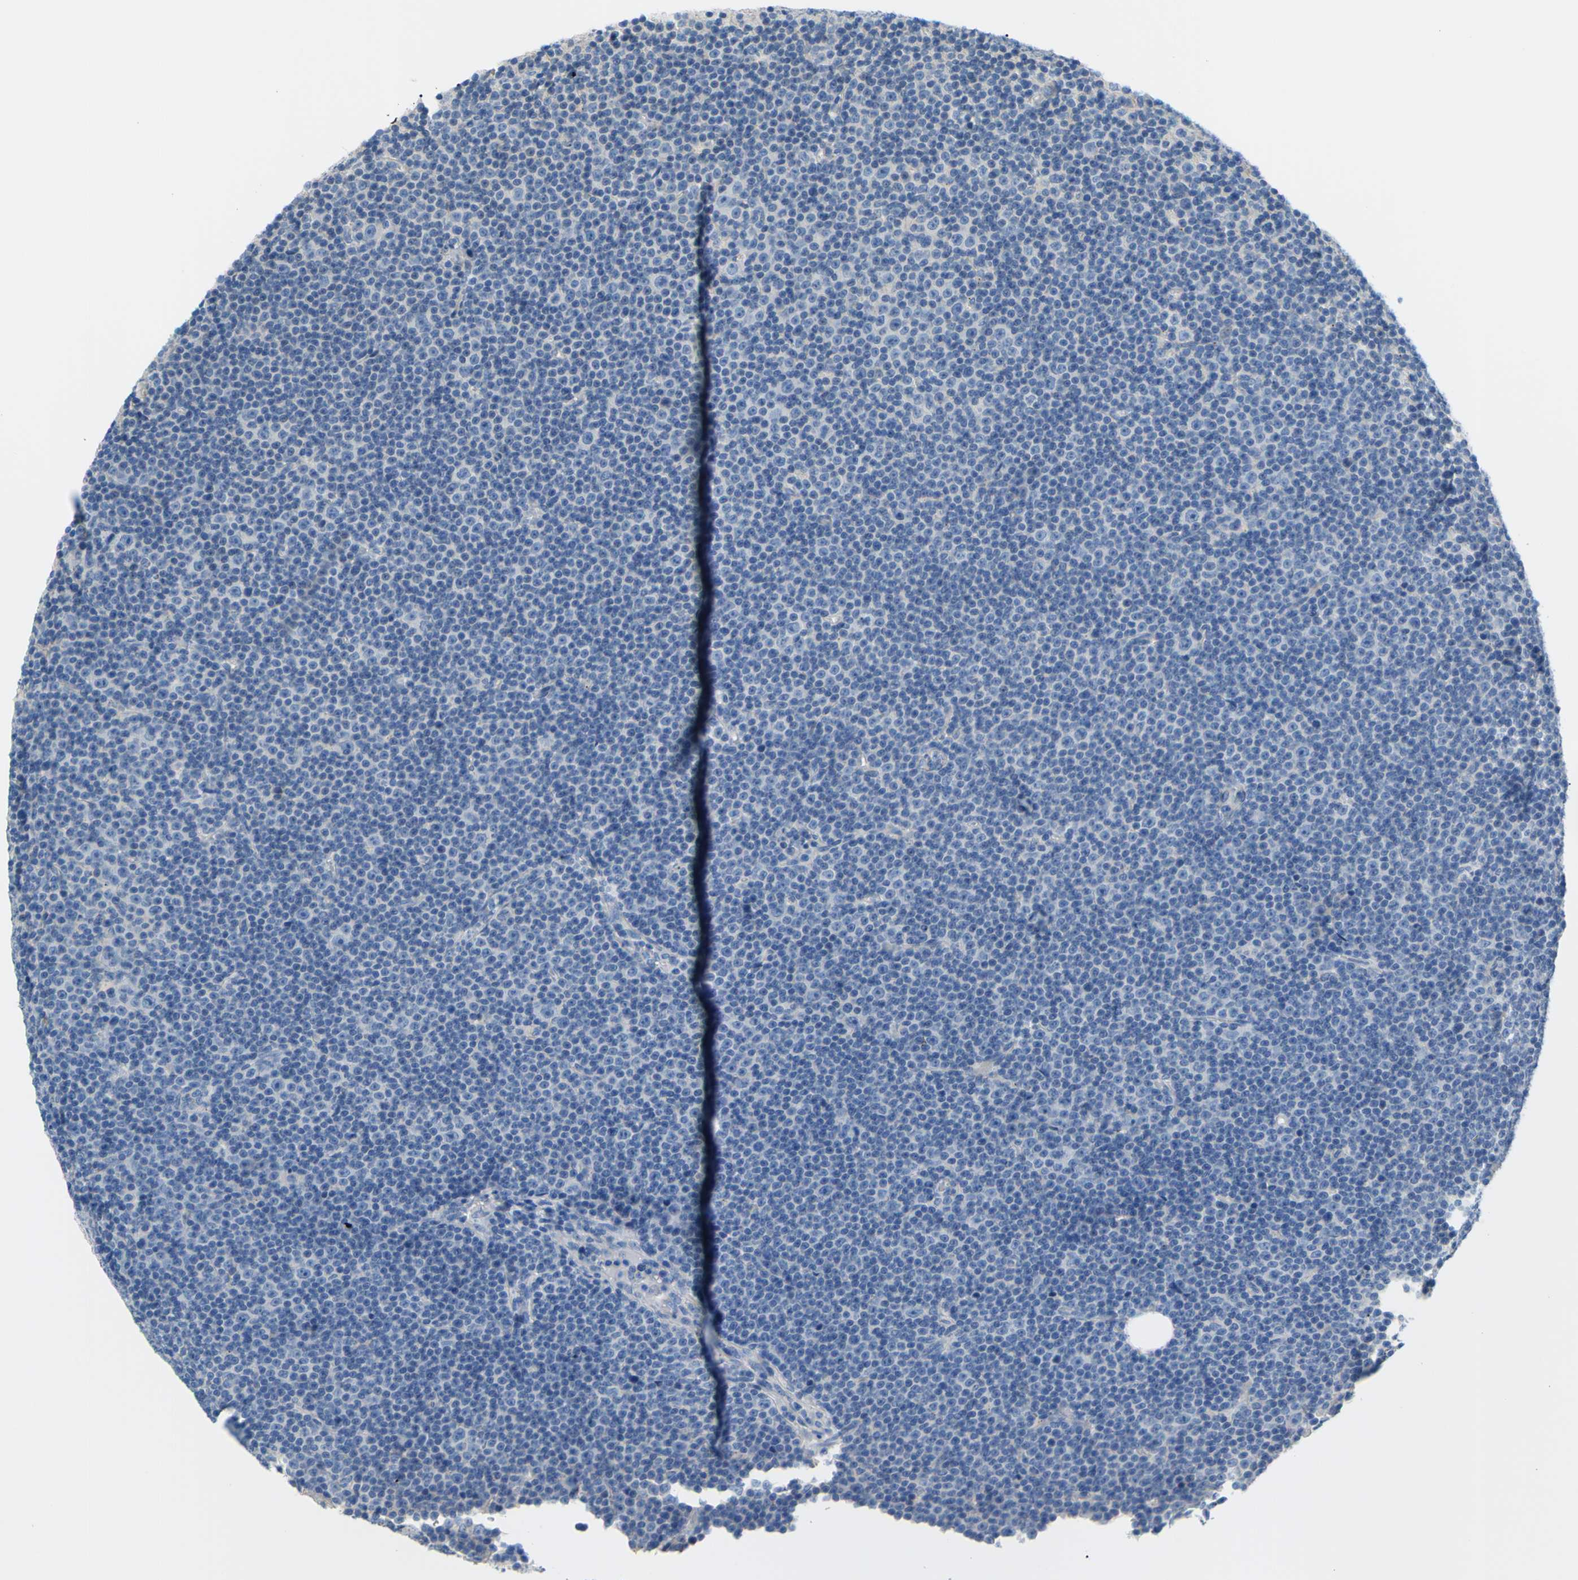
{"staining": {"intensity": "negative", "quantity": "none", "location": "none"}, "tissue": "lymphoma", "cell_type": "Tumor cells", "image_type": "cancer", "snomed": [{"axis": "morphology", "description": "Malignant lymphoma, non-Hodgkin's type, Low grade"}, {"axis": "topography", "description": "Lymph node"}], "caption": "Immunohistochemistry (IHC) image of neoplastic tissue: lymphoma stained with DAB reveals no significant protein expression in tumor cells.", "gene": "TMEM59L", "patient": {"sex": "female", "age": 67}}